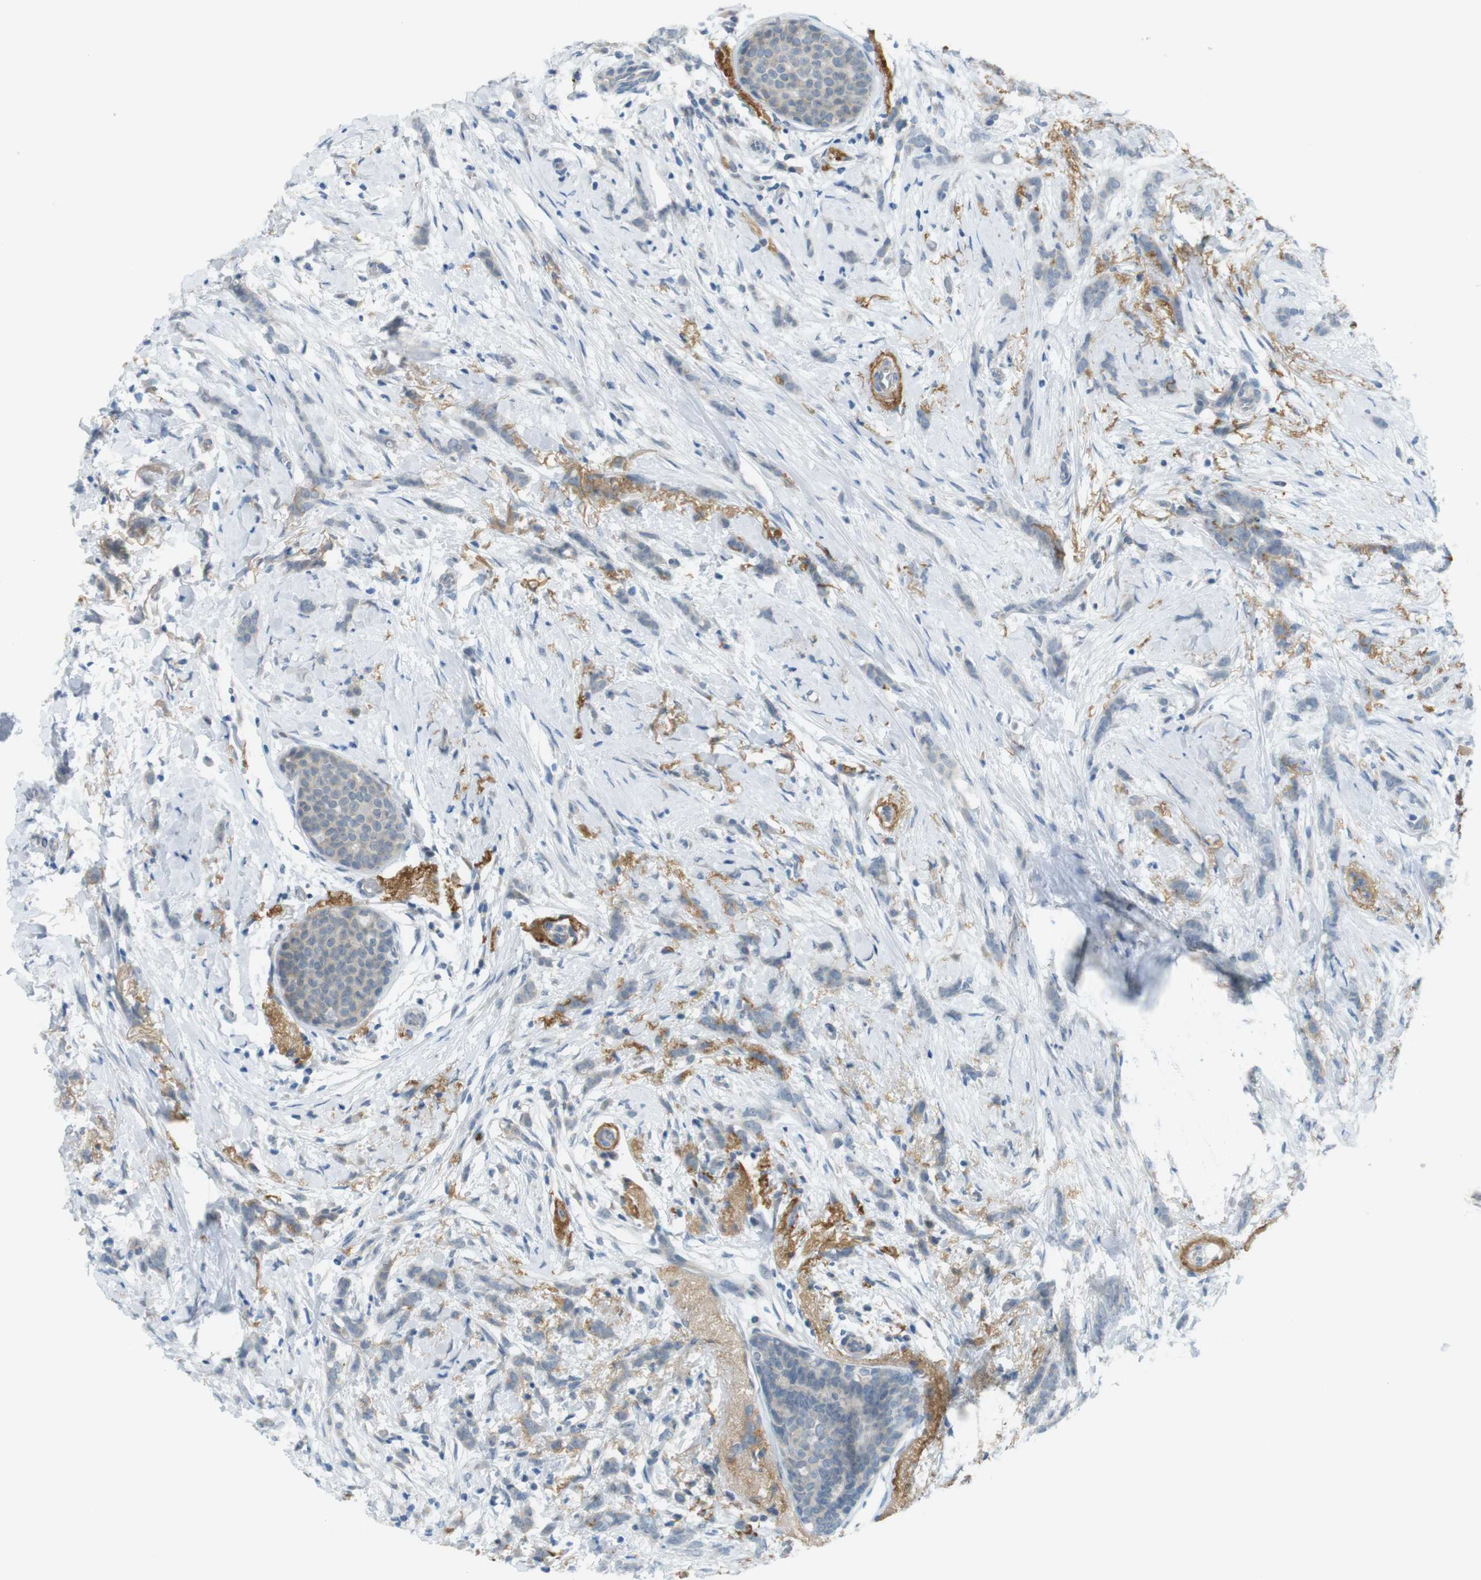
{"staining": {"intensity": "weak", "quantity": ">75%", "location": "cytoplasmic/membranous"}, "tissue": "breast cancer", "cell_type": "Tumor cells", "image_type": "cancer", "snomed": [{"axis": "morphology", "description": "Lobular carcinoma, in situ"}, {"axis": "morphology", "description": "Lobular carcinoma"}, {"axis": "topography", "description": "Breast"}], "caption": "A micrograph of lobular carcinoma (breast) stained for a protein exhibits weak cytoplasmic/membranous brown staining in tumor cells.", "gene": "UGT8", "patient": {"sex": "female", "age": 41}}